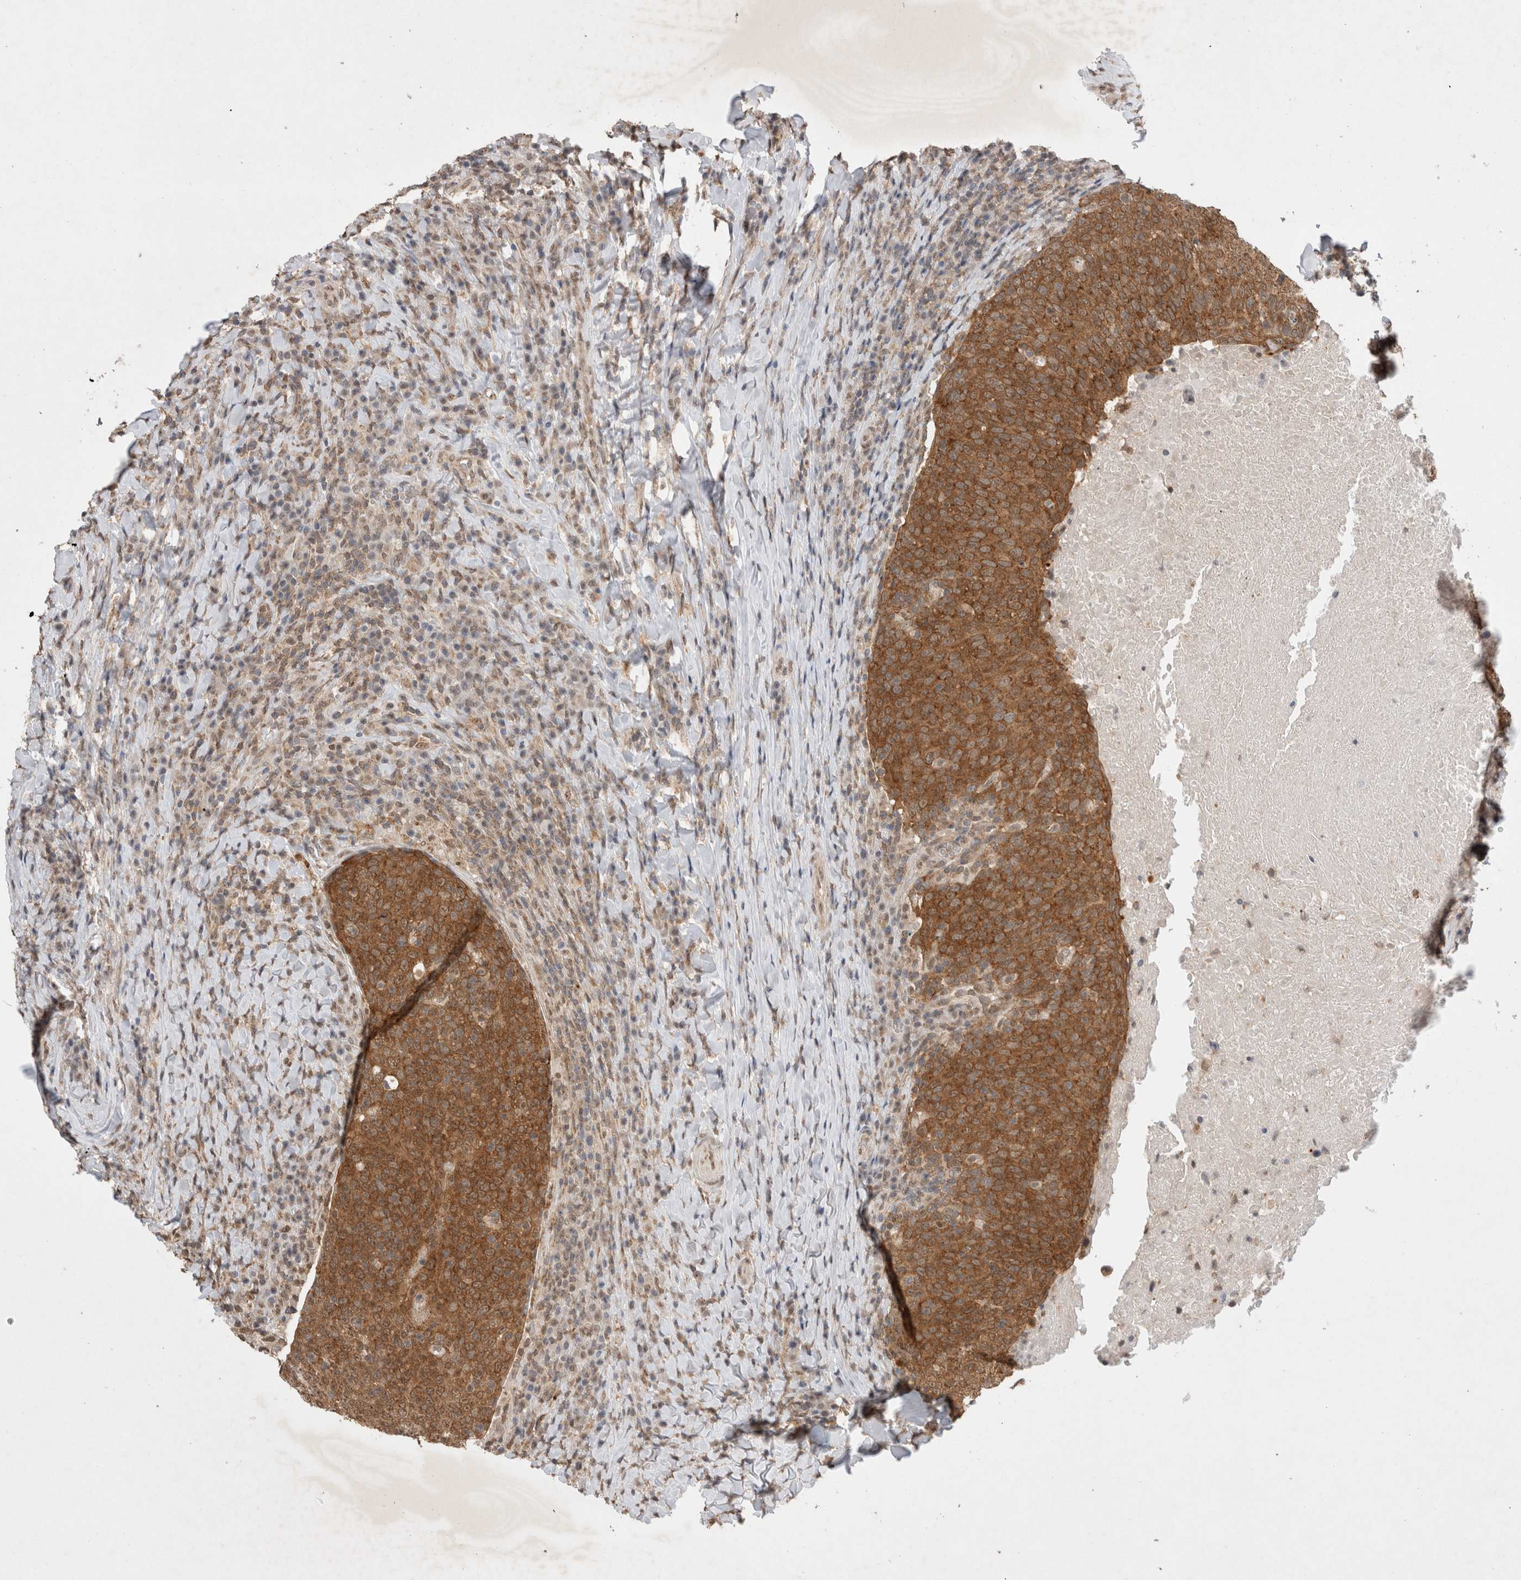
{"staining": {"intensity": "strong", "quantity": ">75%", "location": "cytoplasmic/membranous"}, "tissue": "head and neck cancer", "cell_type": "Tumor cells", "image_type": "cancer", "snomed": [{"axis": "morphology", "description": "Squamous cell carcinoma, NOS"}, {"axis": "morphology", "description": "Squamous cell carcinoma, metastatic, NOS"}, {"axis": "topography", "description": "Lymph node"}, {"axis": "topography", "description": "Head-Neck"}], "caption": "A micrograph of human head and neck cancer stained for a protein shows strong cytoplasmic/membranous brown staining in tumor cells.", "gene": "WIPF2", "patient": {"sex": "male", "age": 62}}